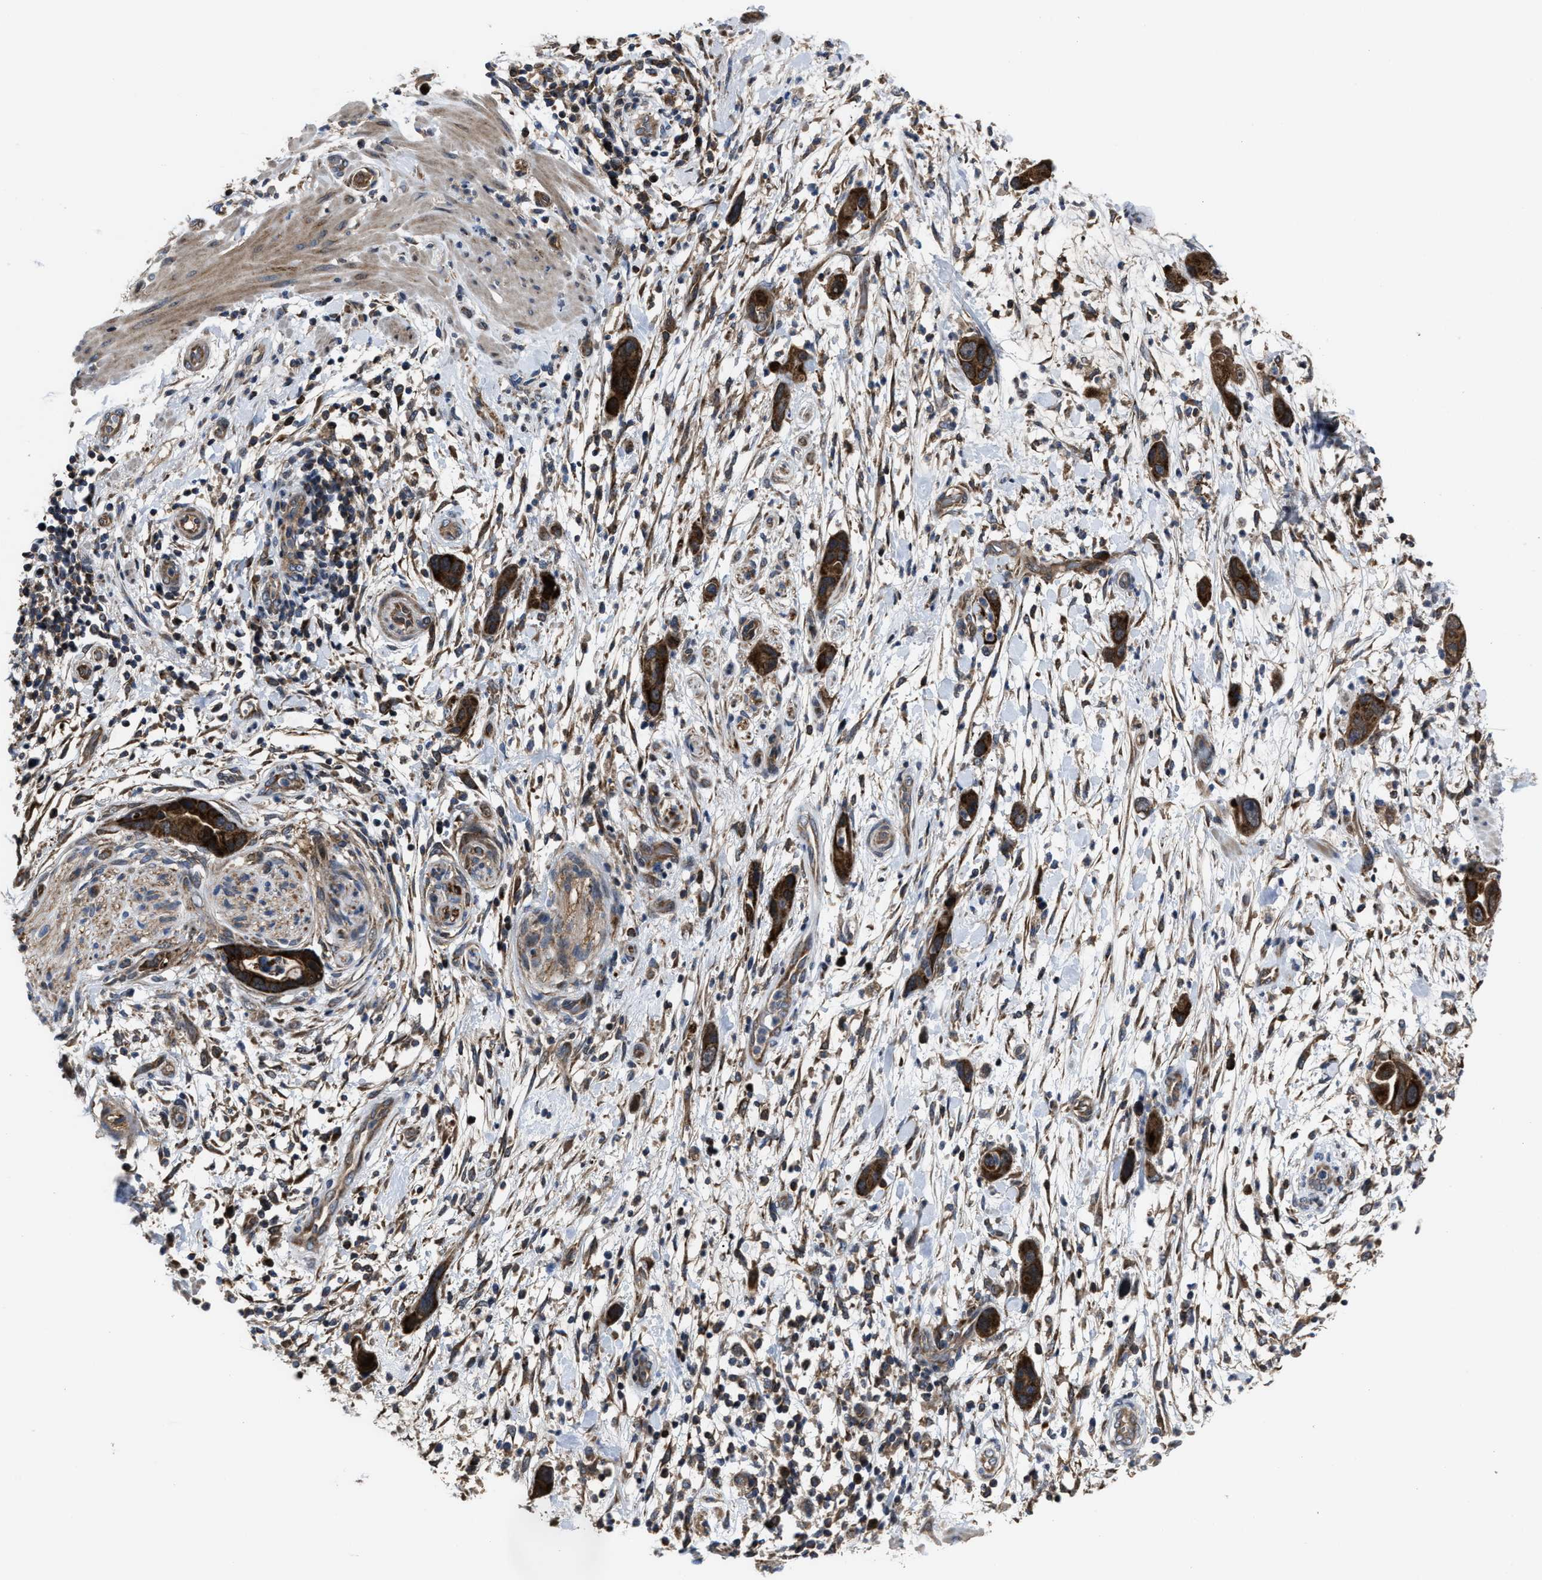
{"staining": {"intensity": "strong", "quantity": ">75%", "location": "cytoplasmic/membranous"}, "tissue": "pancreatic cancer", "cell_type": "Tumor cells", "image_type": "cancer", "snomed": [{"axis": "morphology", "description": "Adenocarcinoma, NOS"}, {"axis": "topography", "description": "Pancreas"}], "caption": "Tumor cells demonstrate strong cytoplasmic/membranous staining in approximately >75% of cells in adenocarcinoma (pancreatic). The staining was performed using DAB (3,3'-diaminobenzidine), with brown indicating positive protein expression. Nuclei are stained blue with hematoxylin.", "gene": "PASK", "patient": {"sex": "female", "age": 71}}